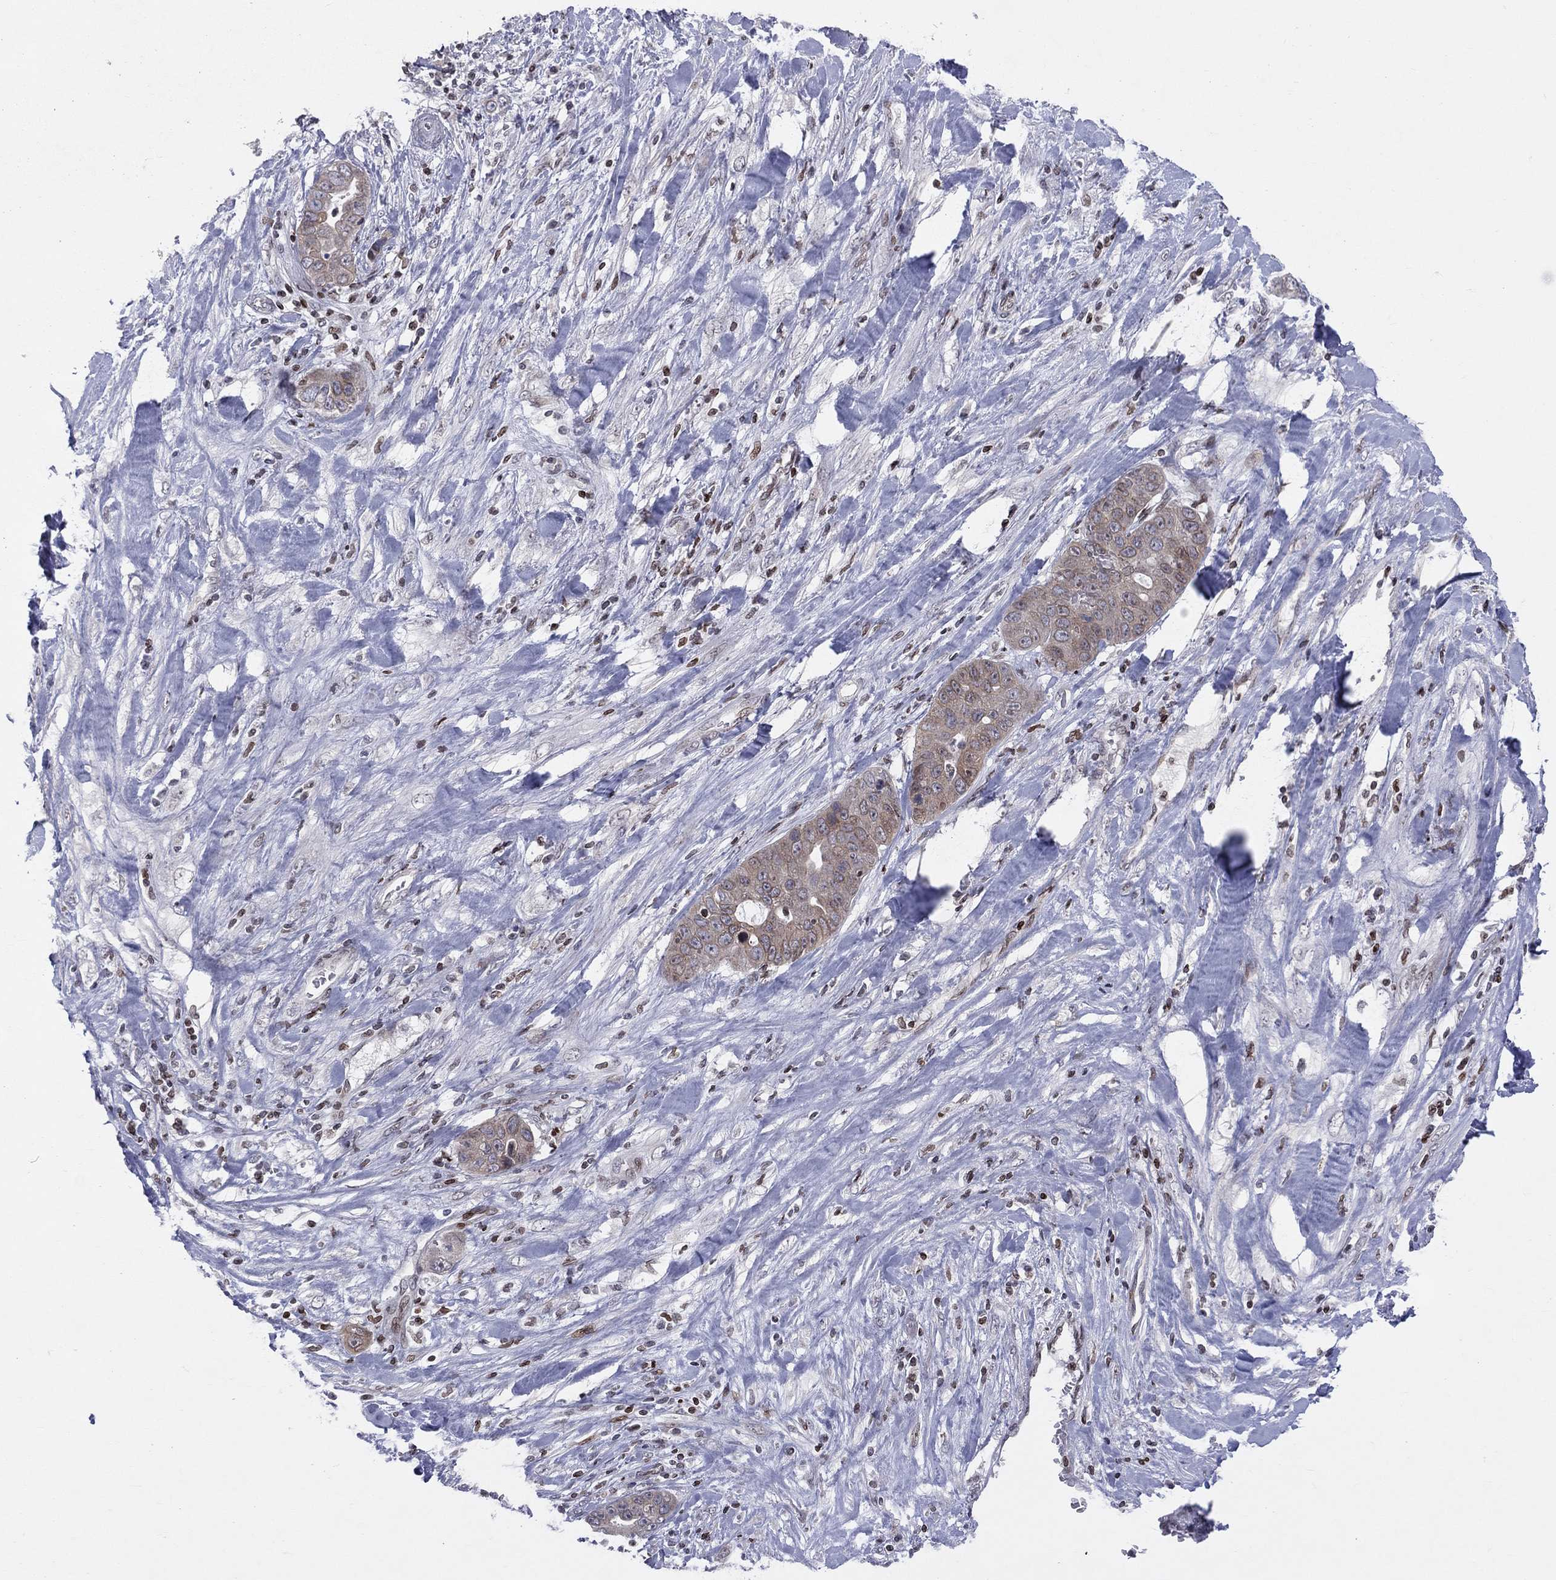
{"staining": {"intensity": "weak", "quantity": ">75%", "location": "cytoplasmic/membranous"}, "tissue": "liver cancer", "cell_type": "Tumor cells", "image_type": "cancer", "snomed": [{"axis": "morphology", "description": "Cholangiocarcinoma"}, {"axis": "topography", "description": "Liver"}], "caption": "Liver cancer (cholangiocarcinoma) stained for a protein shows weak cytoplasmic/membranous positivity in tumor cells.", "gene": "DBF4B", "patient": {"sex": "female", "age": 52}}